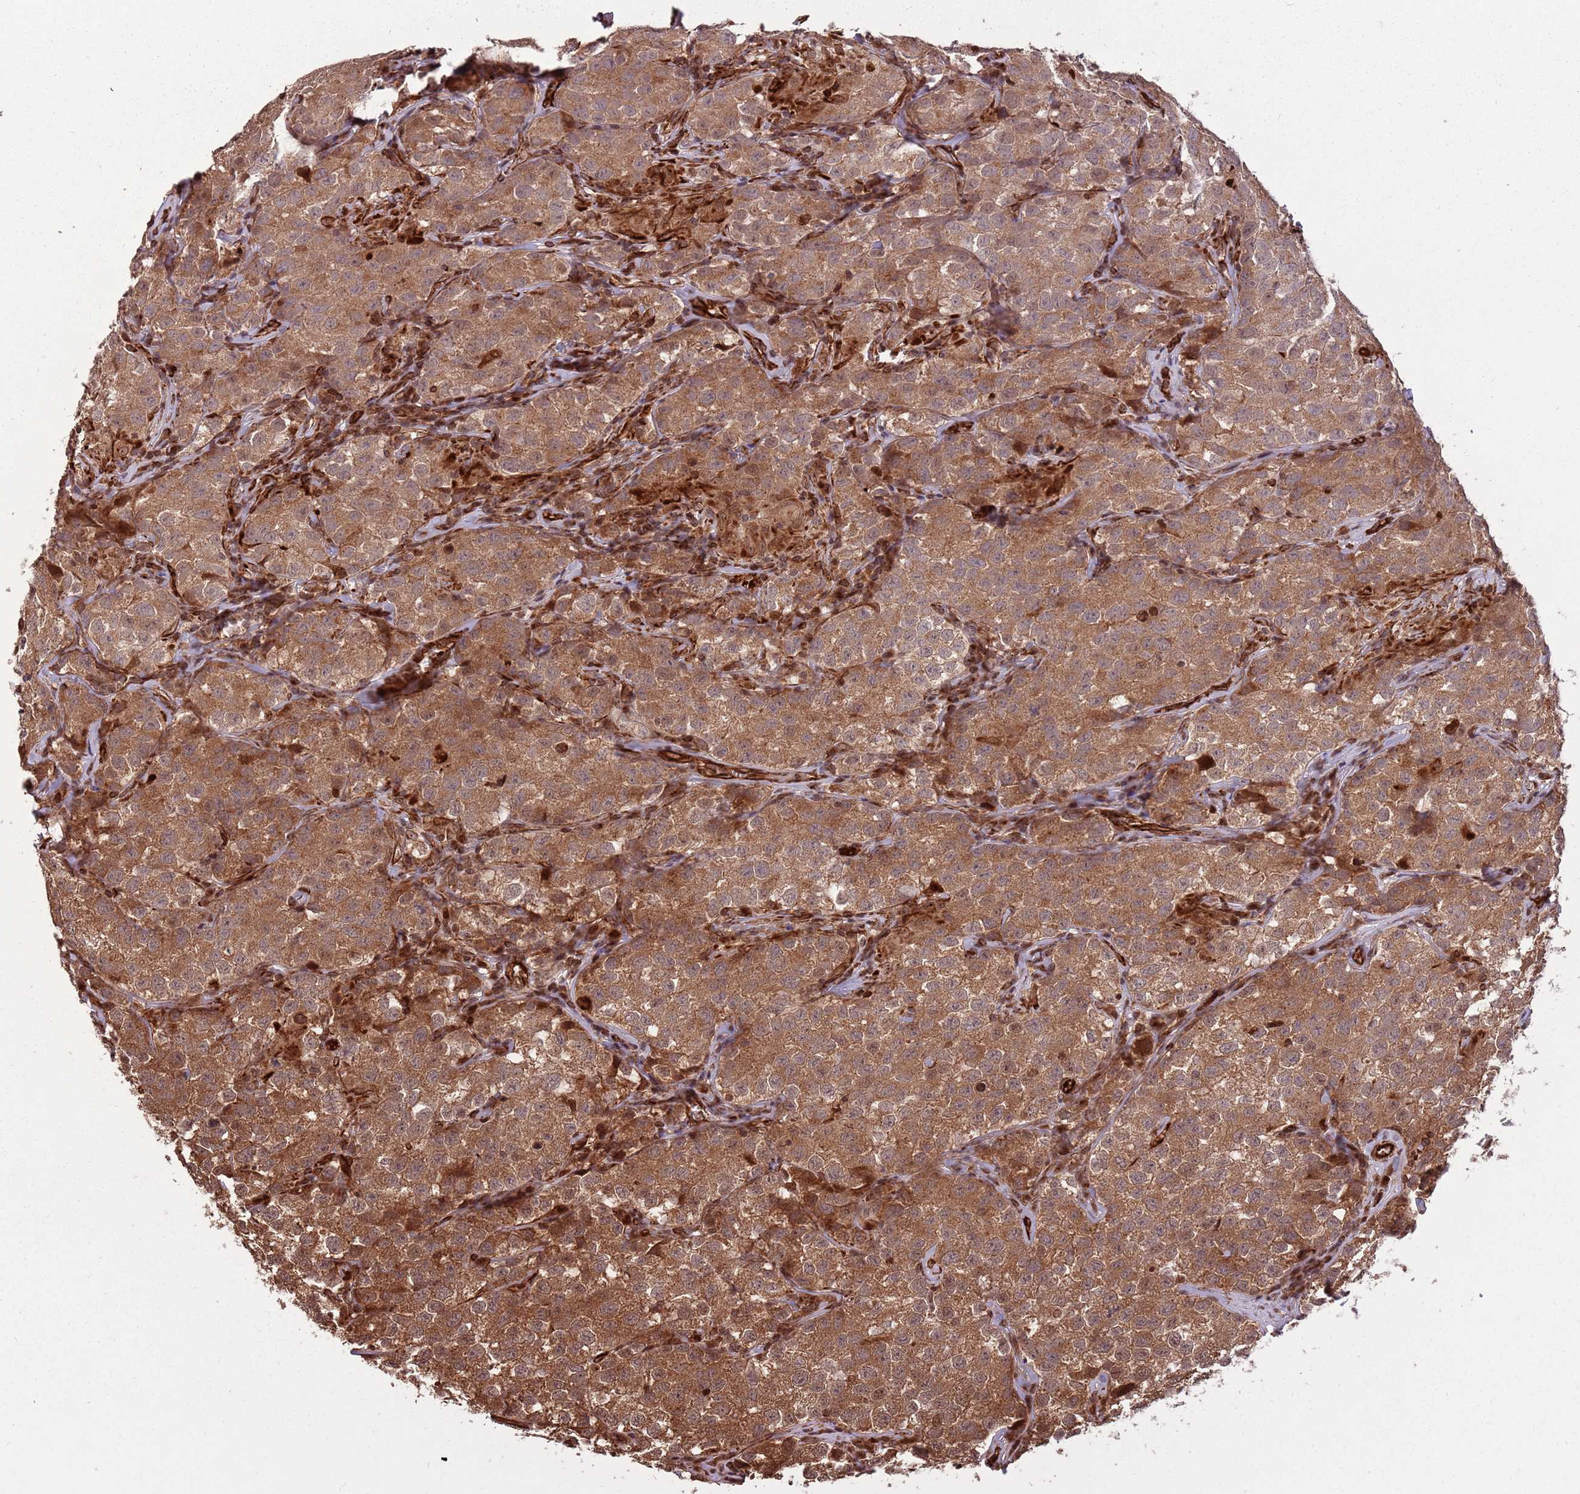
{"staining": {"intensity": "moderate", "quantity": ">75%", "location": "cytoplasmic/membranous"}, "tissue": "testis cancer", "cell_type": "Tumor cells", "image_type": "cancer", "snomed": [{"axis": "morphology", "description": "Seminoma, NOS"}, {"axis": "morphology", "description": "Carcinoma, Embryonal, NOS"}, {"axis": "topography", "description": "Testis"}], "caption": "There is medium levels of moderate cytoplasmic/membranous expression in tumor cells of embryonal carcinoma (testis), as demonstrated by immunohistochemical staining (brown color).", "gene": "ADAMTS3", "patient": {"sex": "male", "age": 43}}